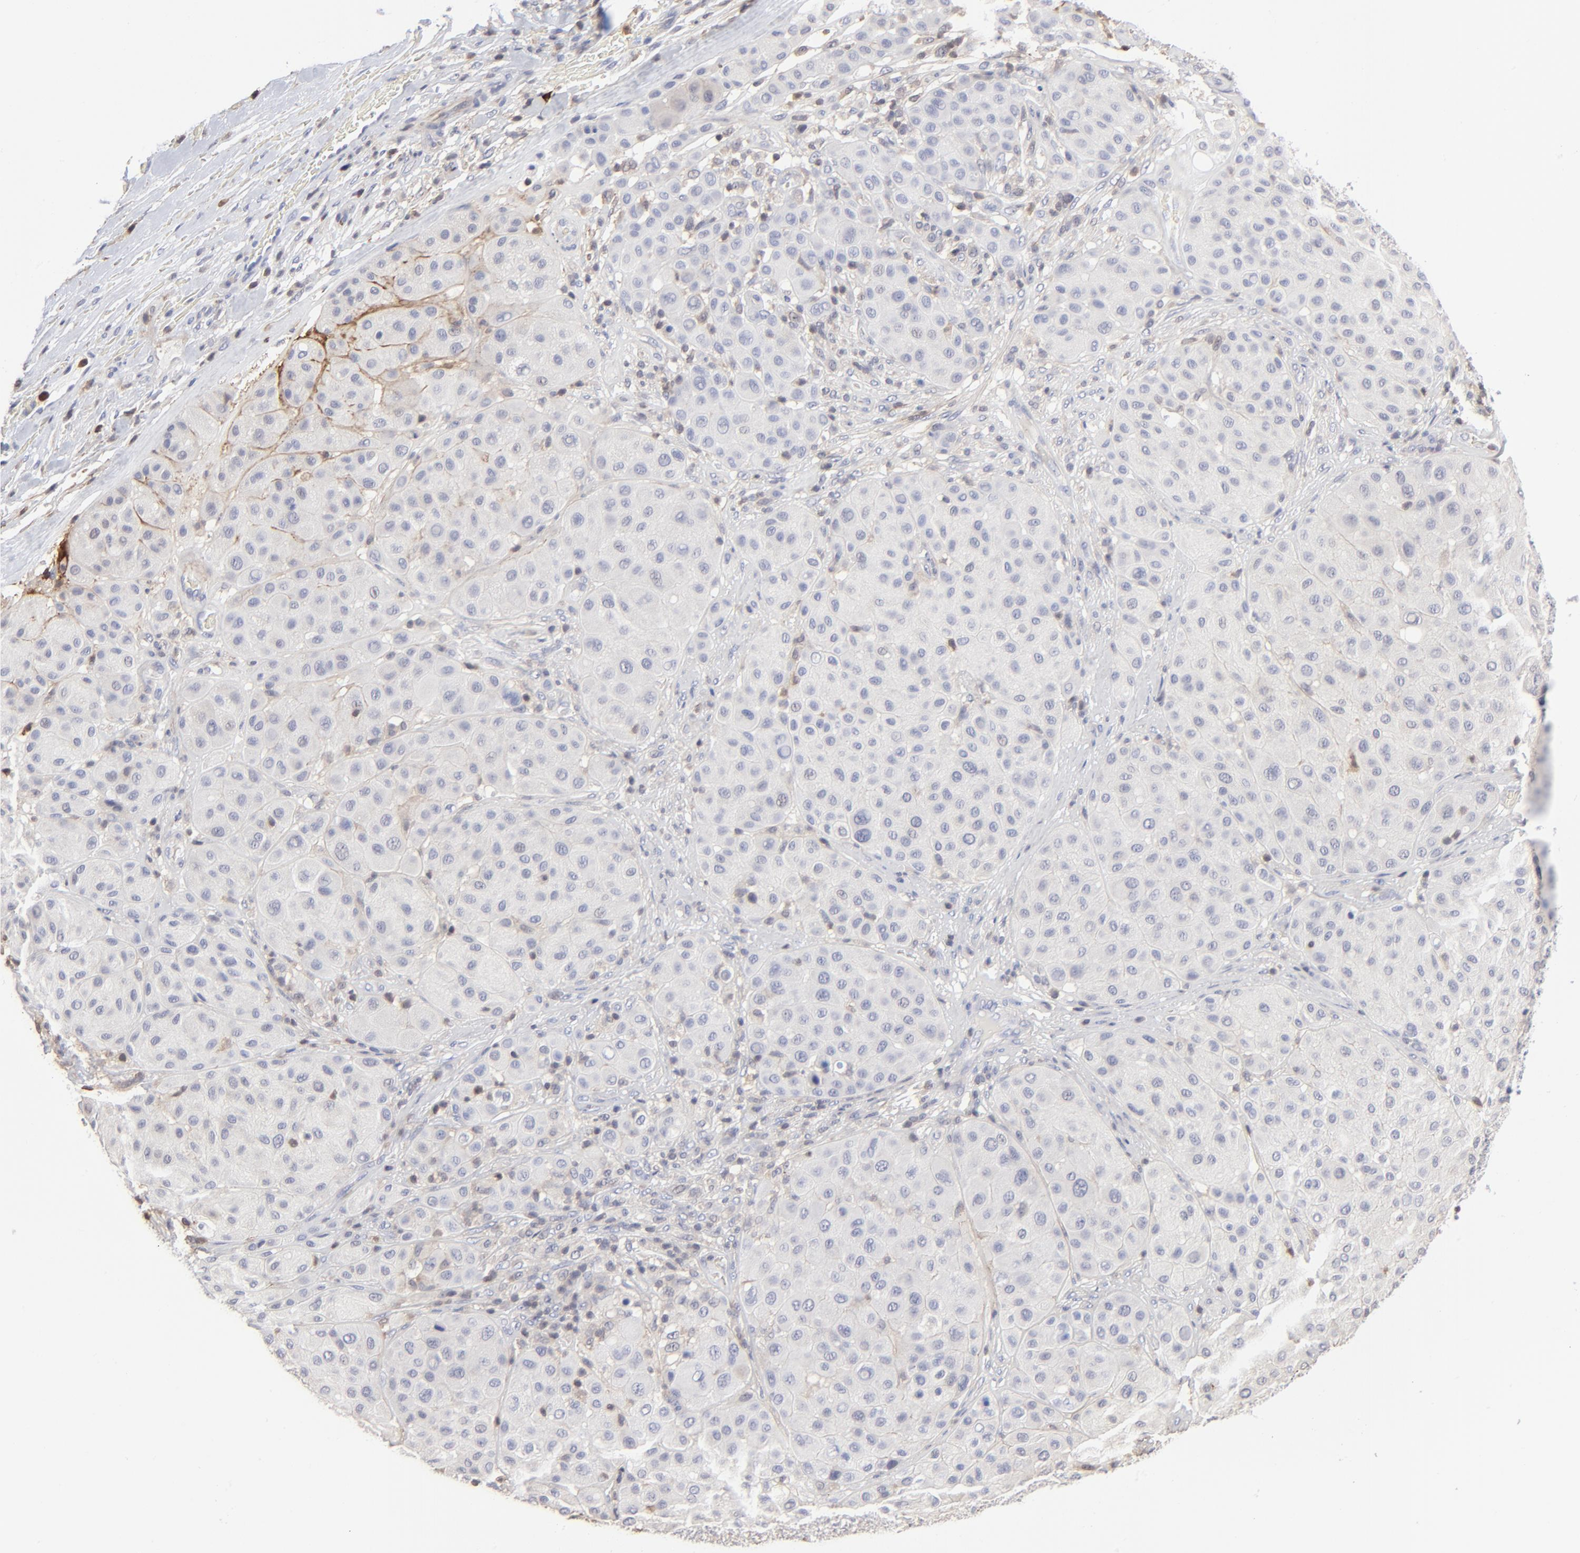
{"staining": {"intensity": "negative", "quantity": "none", "location": "none"}, "tissue": "melanoma", "cell_type": "Tumor cells", "image_type": "cancer", "snomed": [{"axis": "morphology", "description": "Normal tissue, NOS"}, {"axis": "morphology", "description": "Malignant melanoma, Metastatic site"}, {"axis": "topography", "description": "Skin"}], "caption": "This micrograph is of malignant melanoma (metastatic site) stained with immunohistochemistry to label a protein in brown with the nuclei are counter-stained blue. There is no expression in tumor cells.", "gene": "TBXT", "patient": {"sex": "male", "age": 41}}